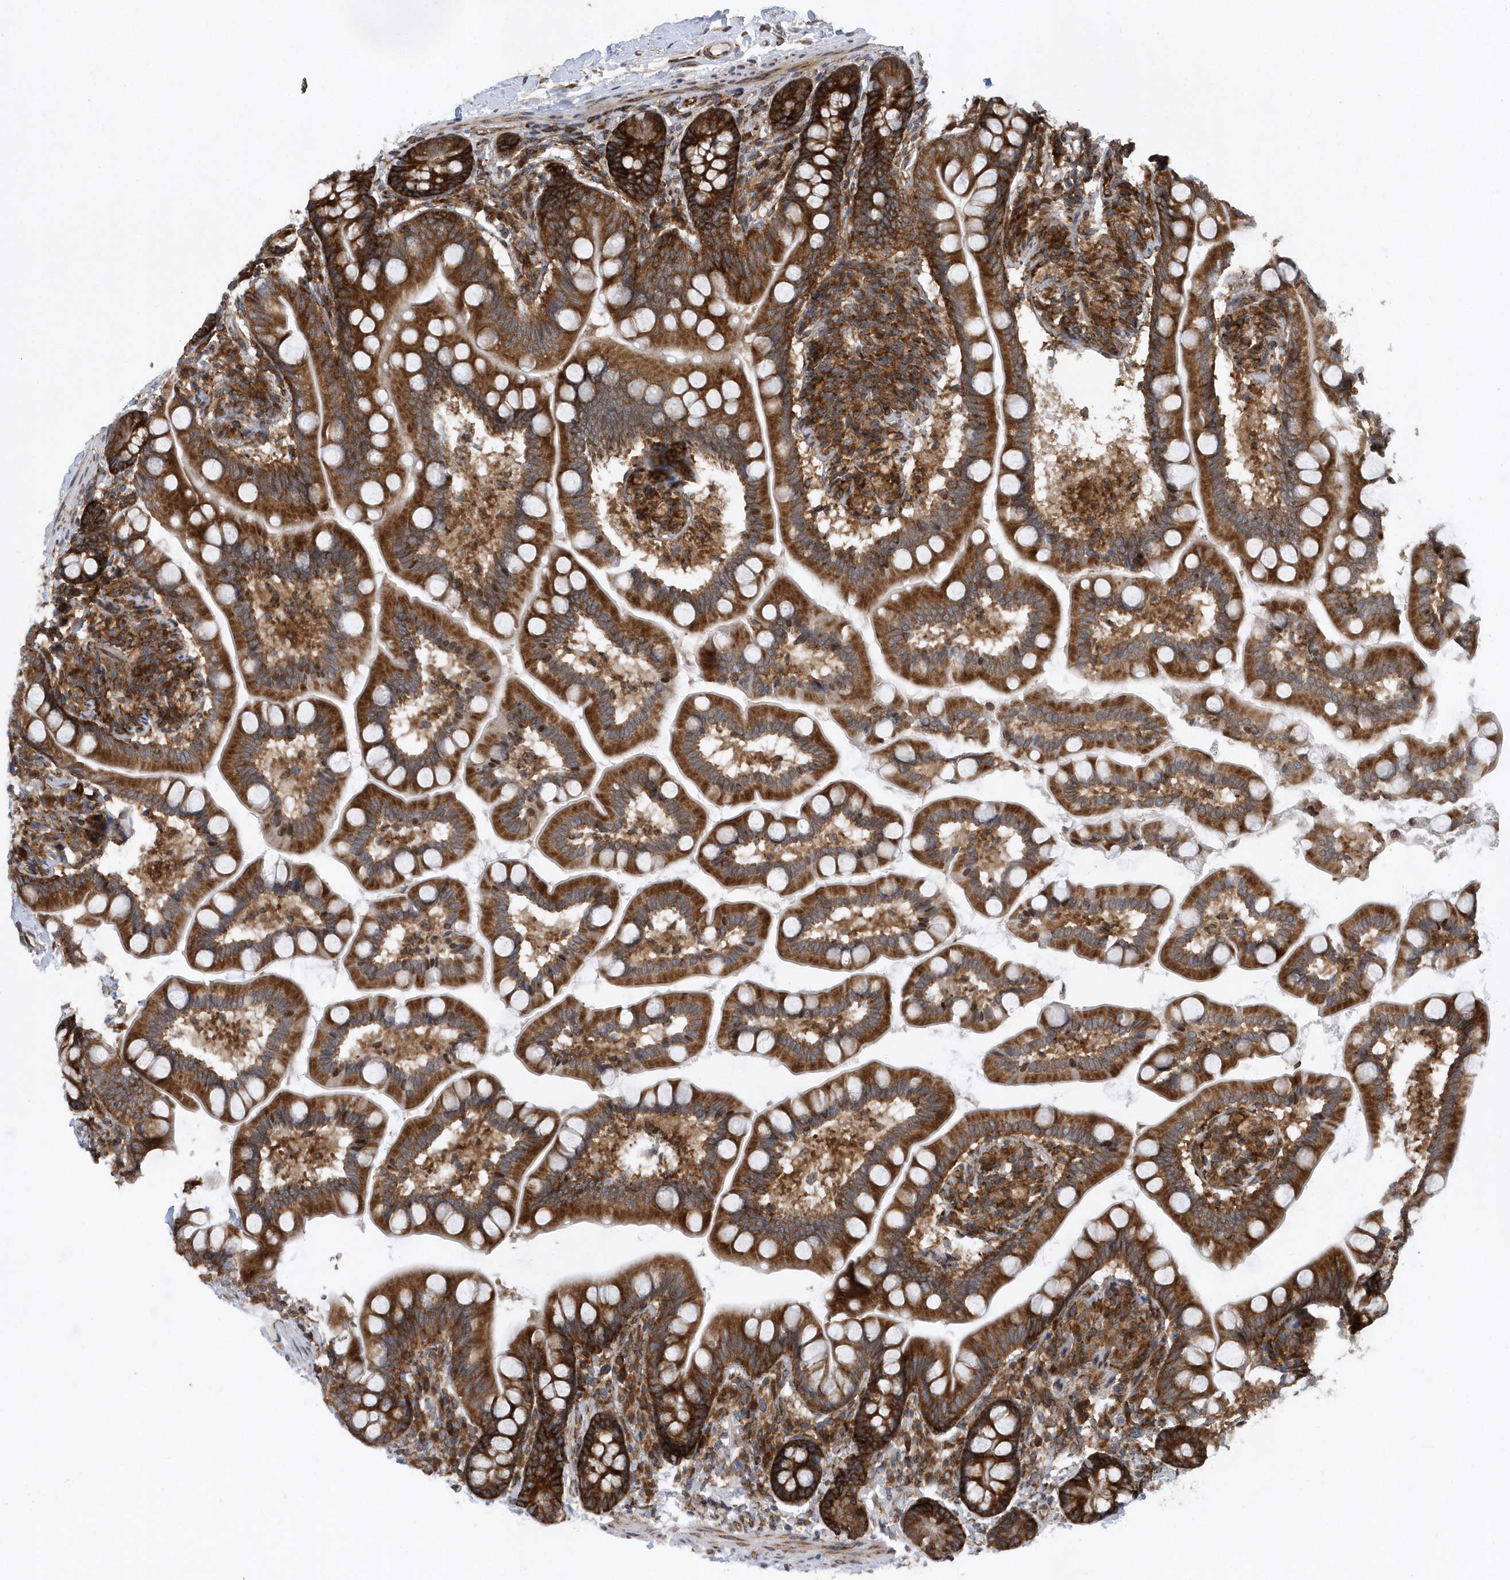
{"staining": {"intensity": "strong", "quantity": ">75%", "location": "cytoplasmic/membranous,nuclear"}, "tissue": "small intestine", "cell_type": "Glandular cells", "image_type": "normal", "snomed": [{"axis": "morphology", "description": "Normal tissue, NOS"}, {"axis": "topography", "description": "Small intestine"}], "caption": "IHC image of benign small intestine: human small intestine stained using IHC exhibits high levels of strong protein expression localized specifically in the cytoplasmic/membranous,nuclear of glandular cells, appearing as a cytoplasmic/membranous,nuclear brown color.", "gene": "PHF1", "patient": {"sex": "female", "age": 64}}